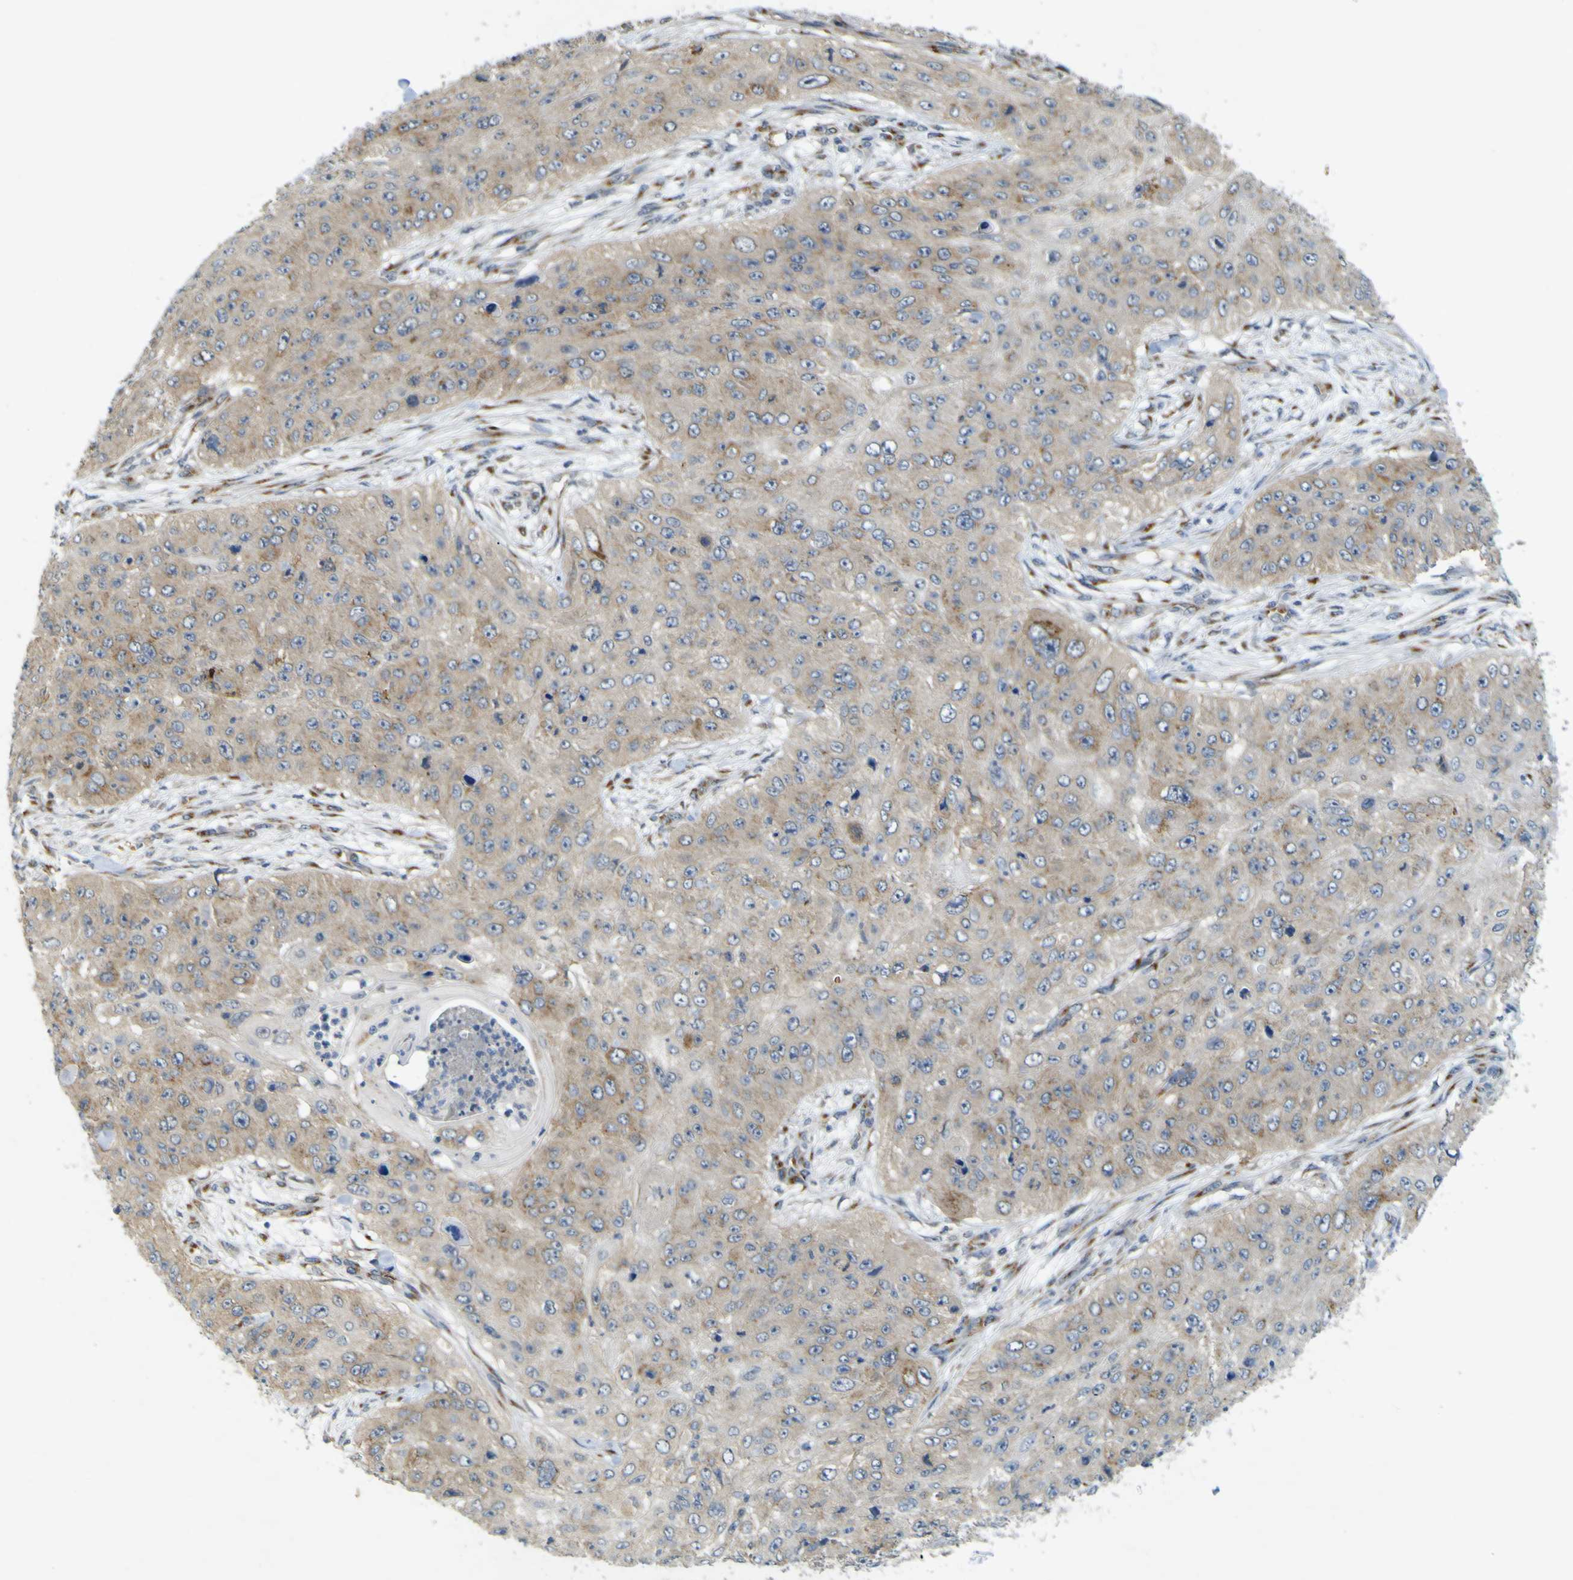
{"staining": {"intensity": "weak", "quantity": "<25%", "location": "cytoplasmic/membranous"}, "tissue": "skin cancer", "cell_type": "Tumor cells", "image_type": "cancer", "snomed": [{"axis": "morphology", "description": "Squamous cell carcinoma, NOS"}, {"axis": "topography", "description": "Skin"}], "caption": "This photomicrograph is of skin cancer (squamous cell carcinoma) stained with IHC to label a protein in brown with the nuclei are counter-stained blue. There is no expression in tumor cells. Brightfield microscopy of IHC stained with DAB (brown) and hematoxylin (blue), captured at high magnification.", "gene": "IGF2R", "patient": {"sex": "female", "age": 80}}